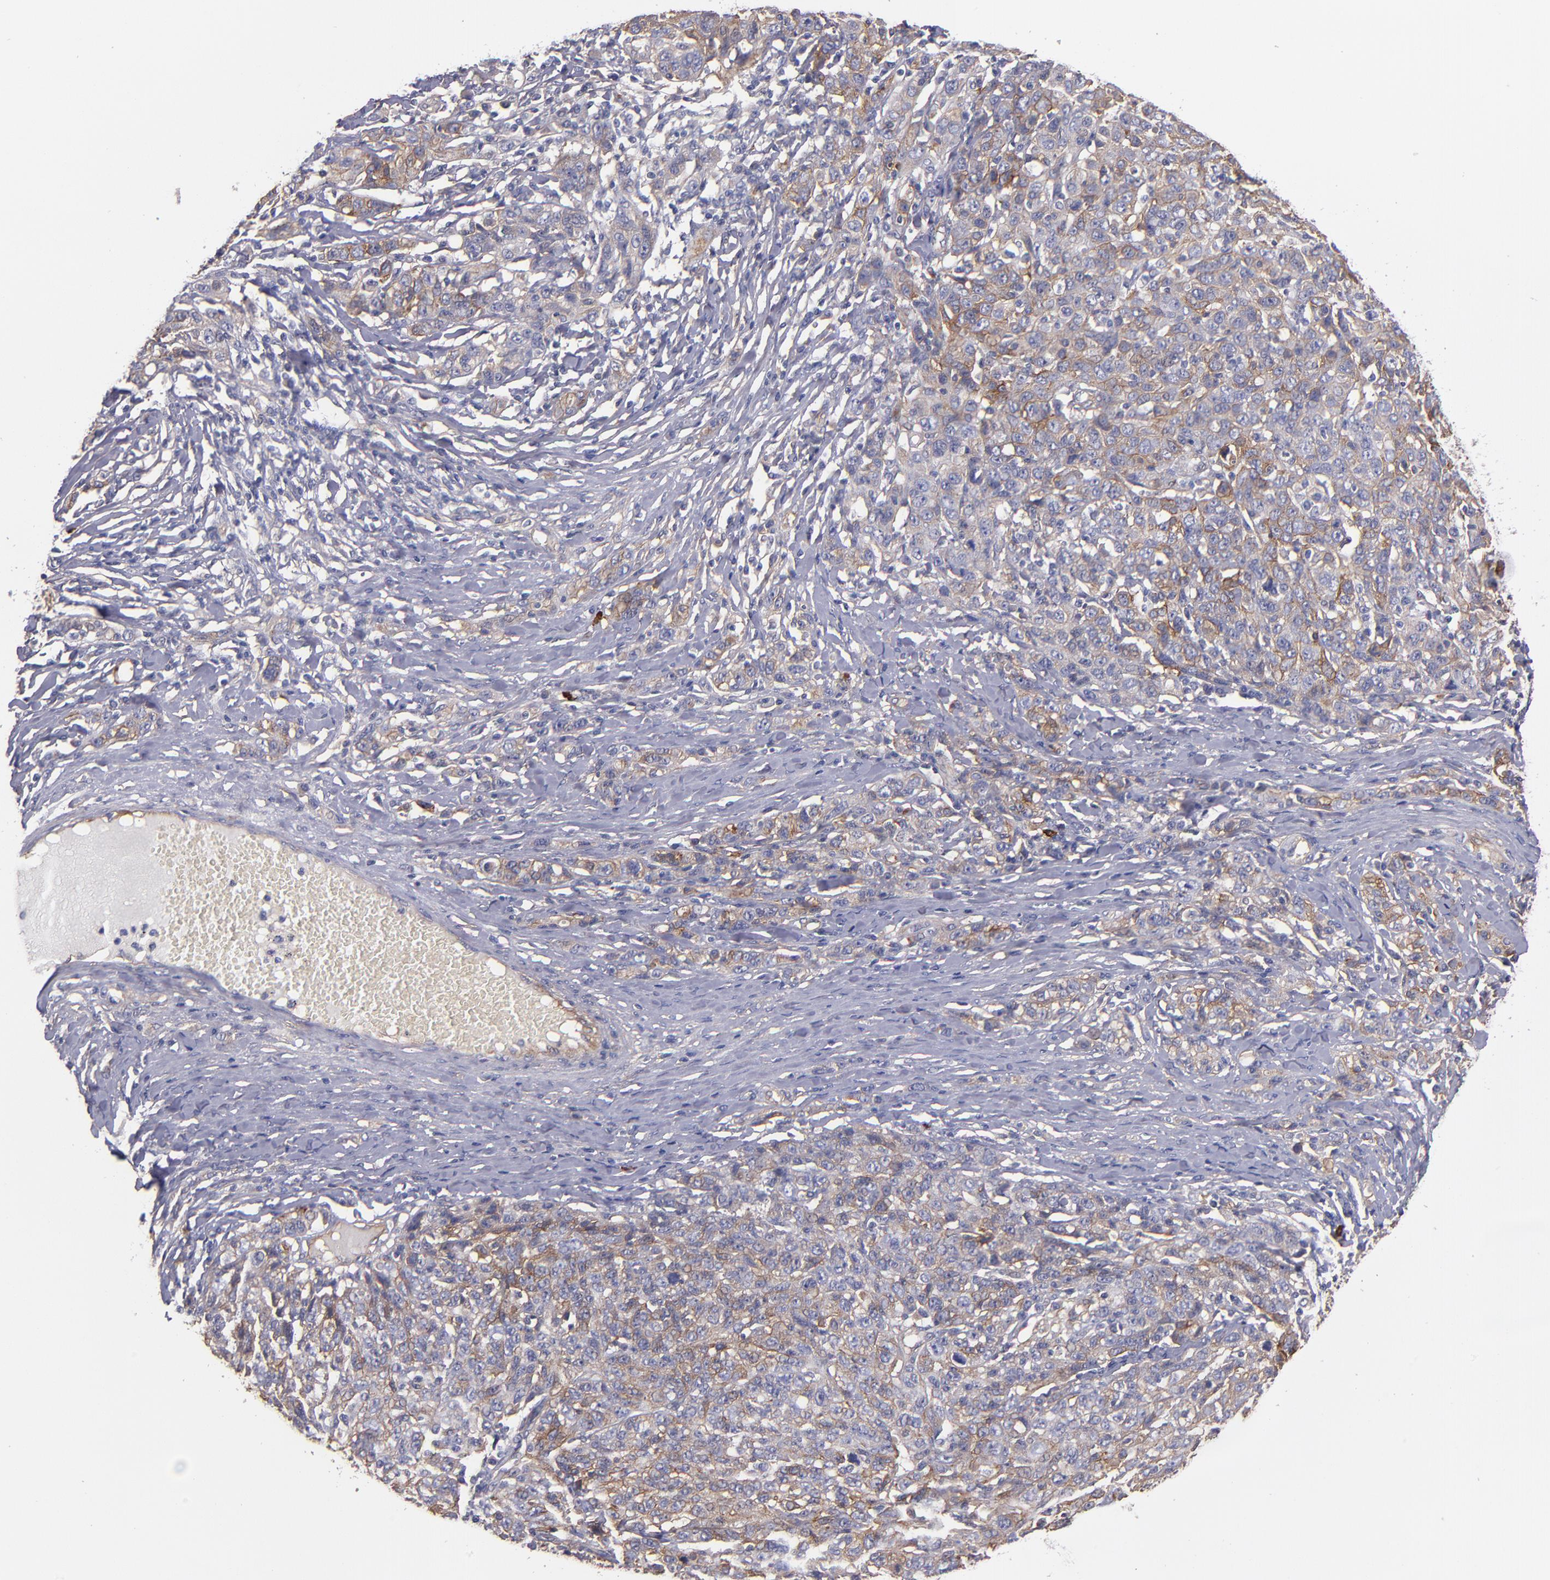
{"staining": {"intensity": "weak", "quantity": ">75%", "location": "cytoplasmic/membranous"}, "tissue": "ovarian cancer", "cell_type": "Tumor cells", "image_type": "cancer", "snomed": [{"axis": "morphology", "description": "Cystadenocarcinoma, serous, NOS"}, {"axis": "topography", "description": "Ovary"}], "caption": "Protein expression by IHC shows weak cytoplasmic/membranous positivity in approximately >75% of tumor cells in serous cystadenocarcinoma (ovarian).", "gene": "PLSCR4", "patient": {"sex": "female", "age": 71}}